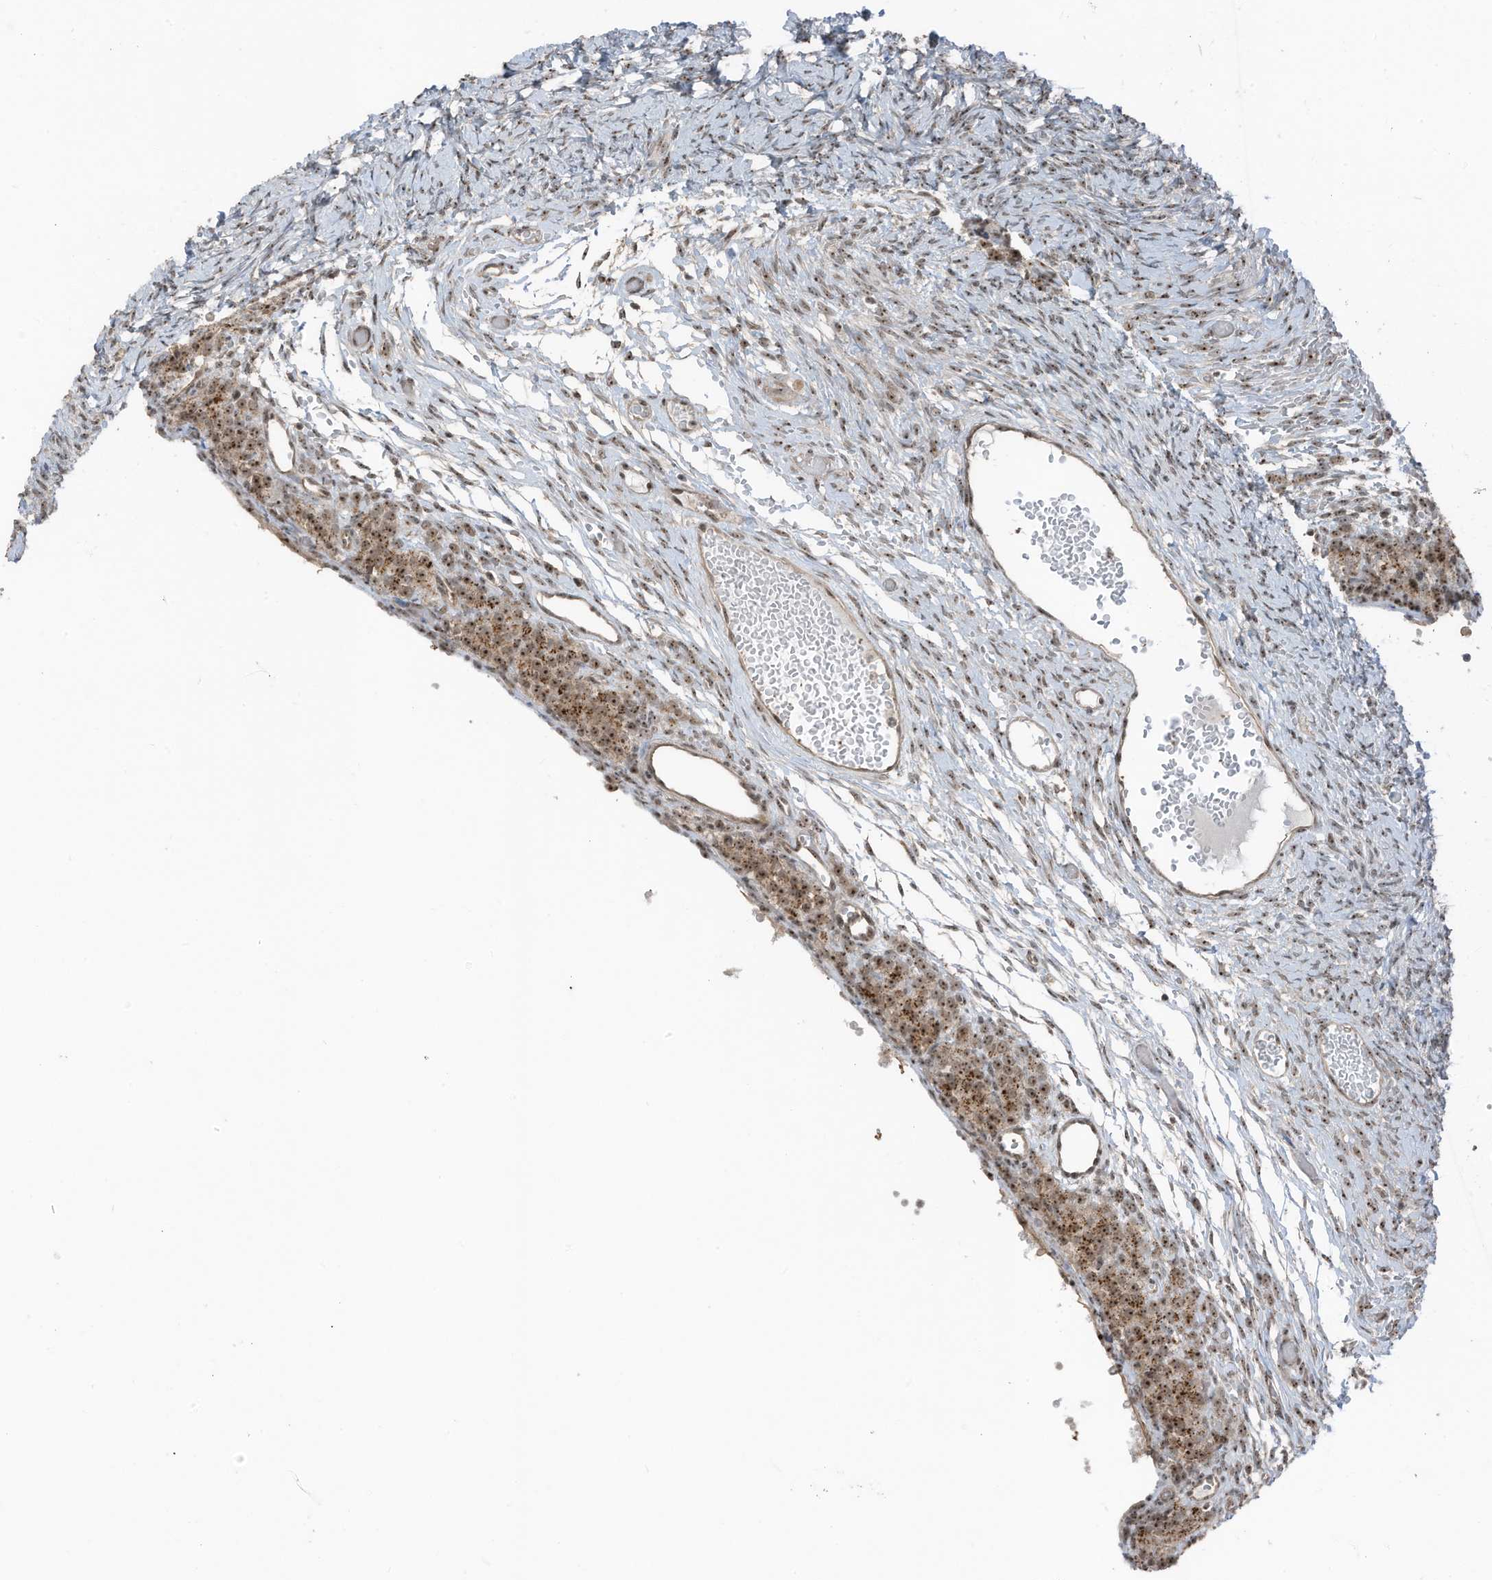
{"staining": {"intensity": "moderate", "quantity": "<25%", "location": "cytoplasmic/membranous,nuclear"}, "tissue": "ovary", "cell_type": "Ovarian stroma cells", "image_type": "normal", "snomed": [{"axis": "morphology", "description": "Adenocarcinoma, NOS"}, {"axis": "topography", "description": "Endometrium"}], "caption": "Benign ovary was stained to show a protein in brown. There is low levels of moderate cytoplasmic/membranous,nuclear positivity in approximately <25% of ovarian stroma cells. (DAB = brown stain, brightfield microscopy at high magnification).", "gene": "UTP3", "patient": {"sex": "female", "age": 32}}